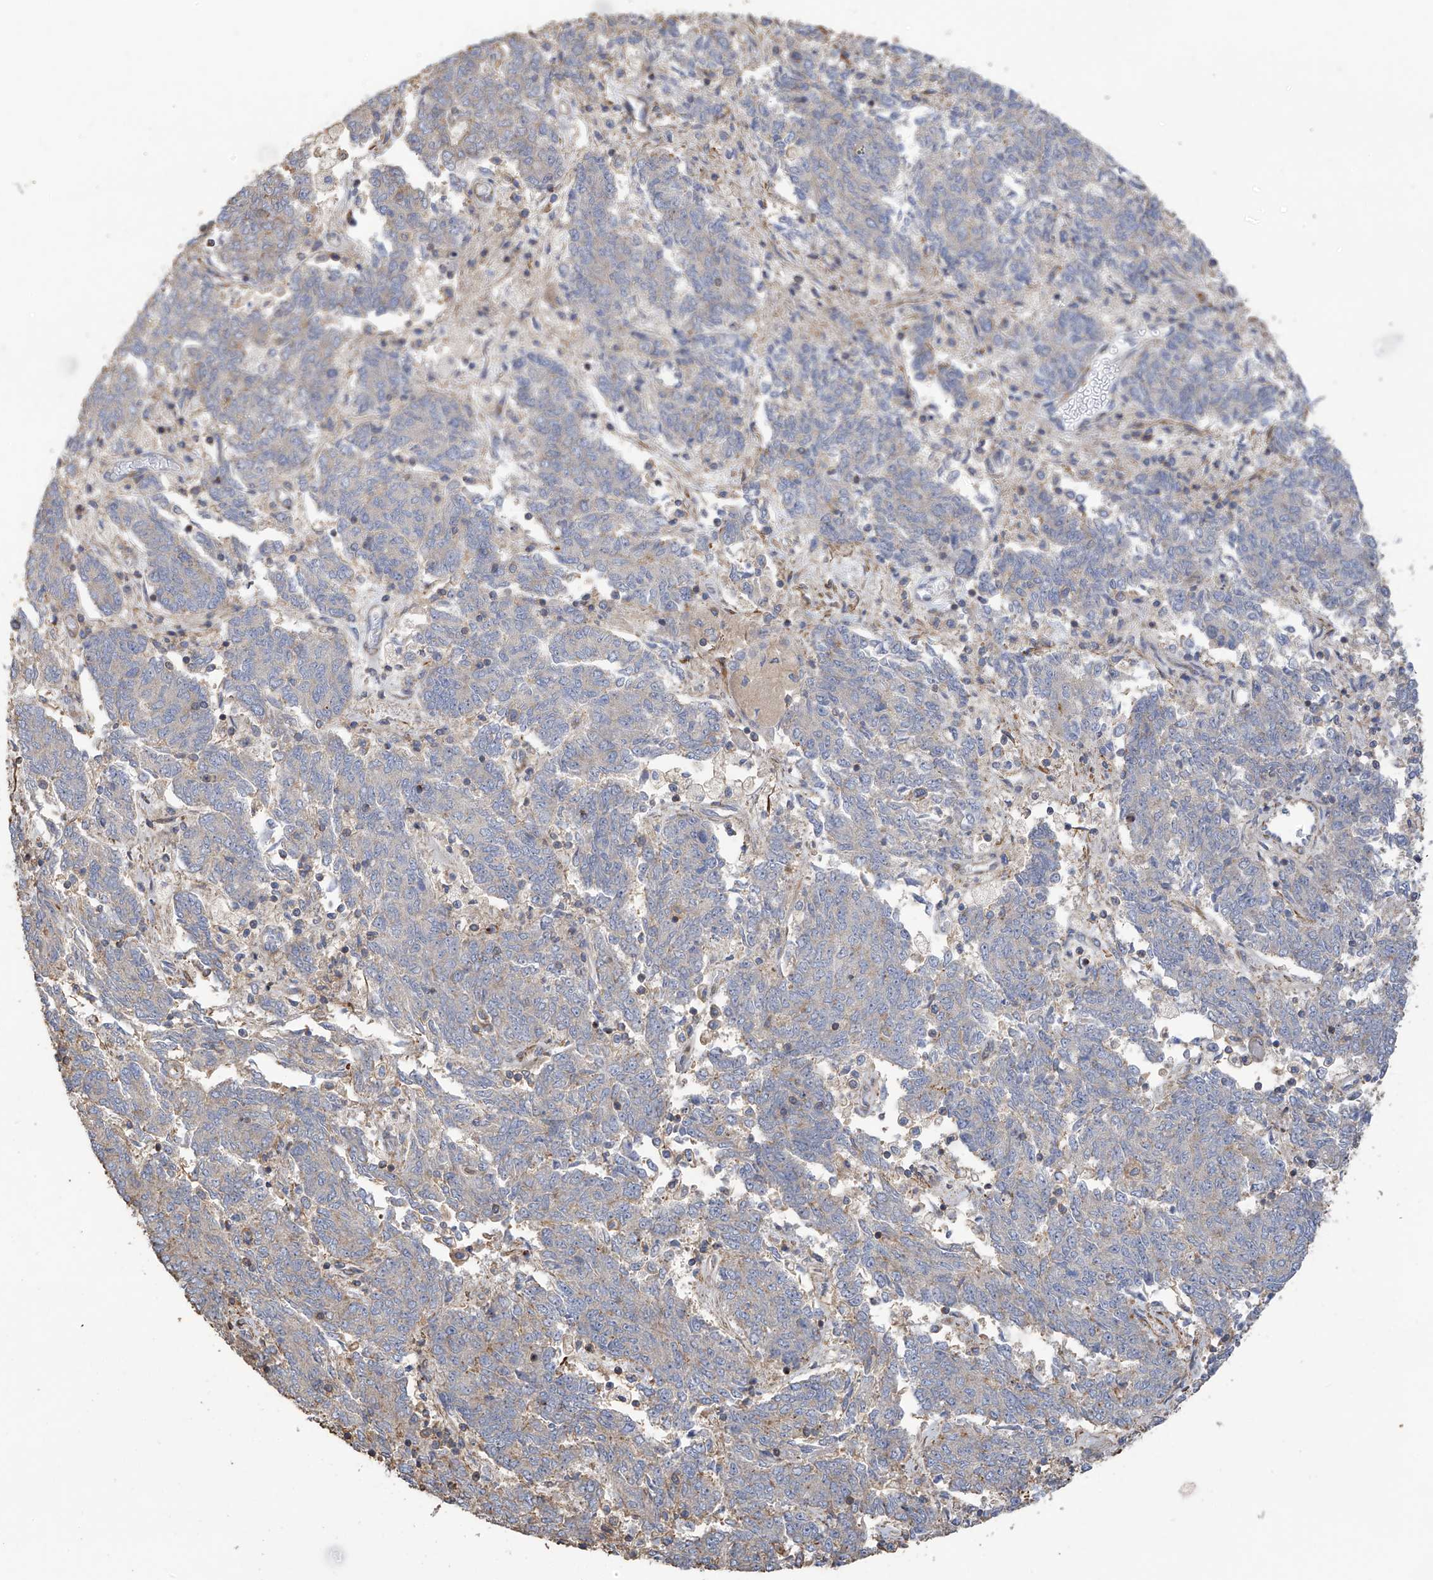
{"staining": {"intensity": "negative", "quantity": "none", "location": "none"}, "tissue": "endometrial cancer", "cell_type": "Tumor cells", "image_type": "cancer", "snomed": [{"axis": "morphology", "description": "Adenocarcinoma, NOS"}, {"axis": "topography", "description": "Endometrium"}], "caption": "Endometrial cancer (adenocarcinoma) was stained to show a protein in brown. There is no significant staining in tumor cells. (Stains: DAB (3,3'-diaminobenzidine) IHC with hematoxylin counter stain, Microscopy: brightfield microscopy at high magnification).", "gene": "SLC43A3", "patient": {"sex": "female", "age": 80}}